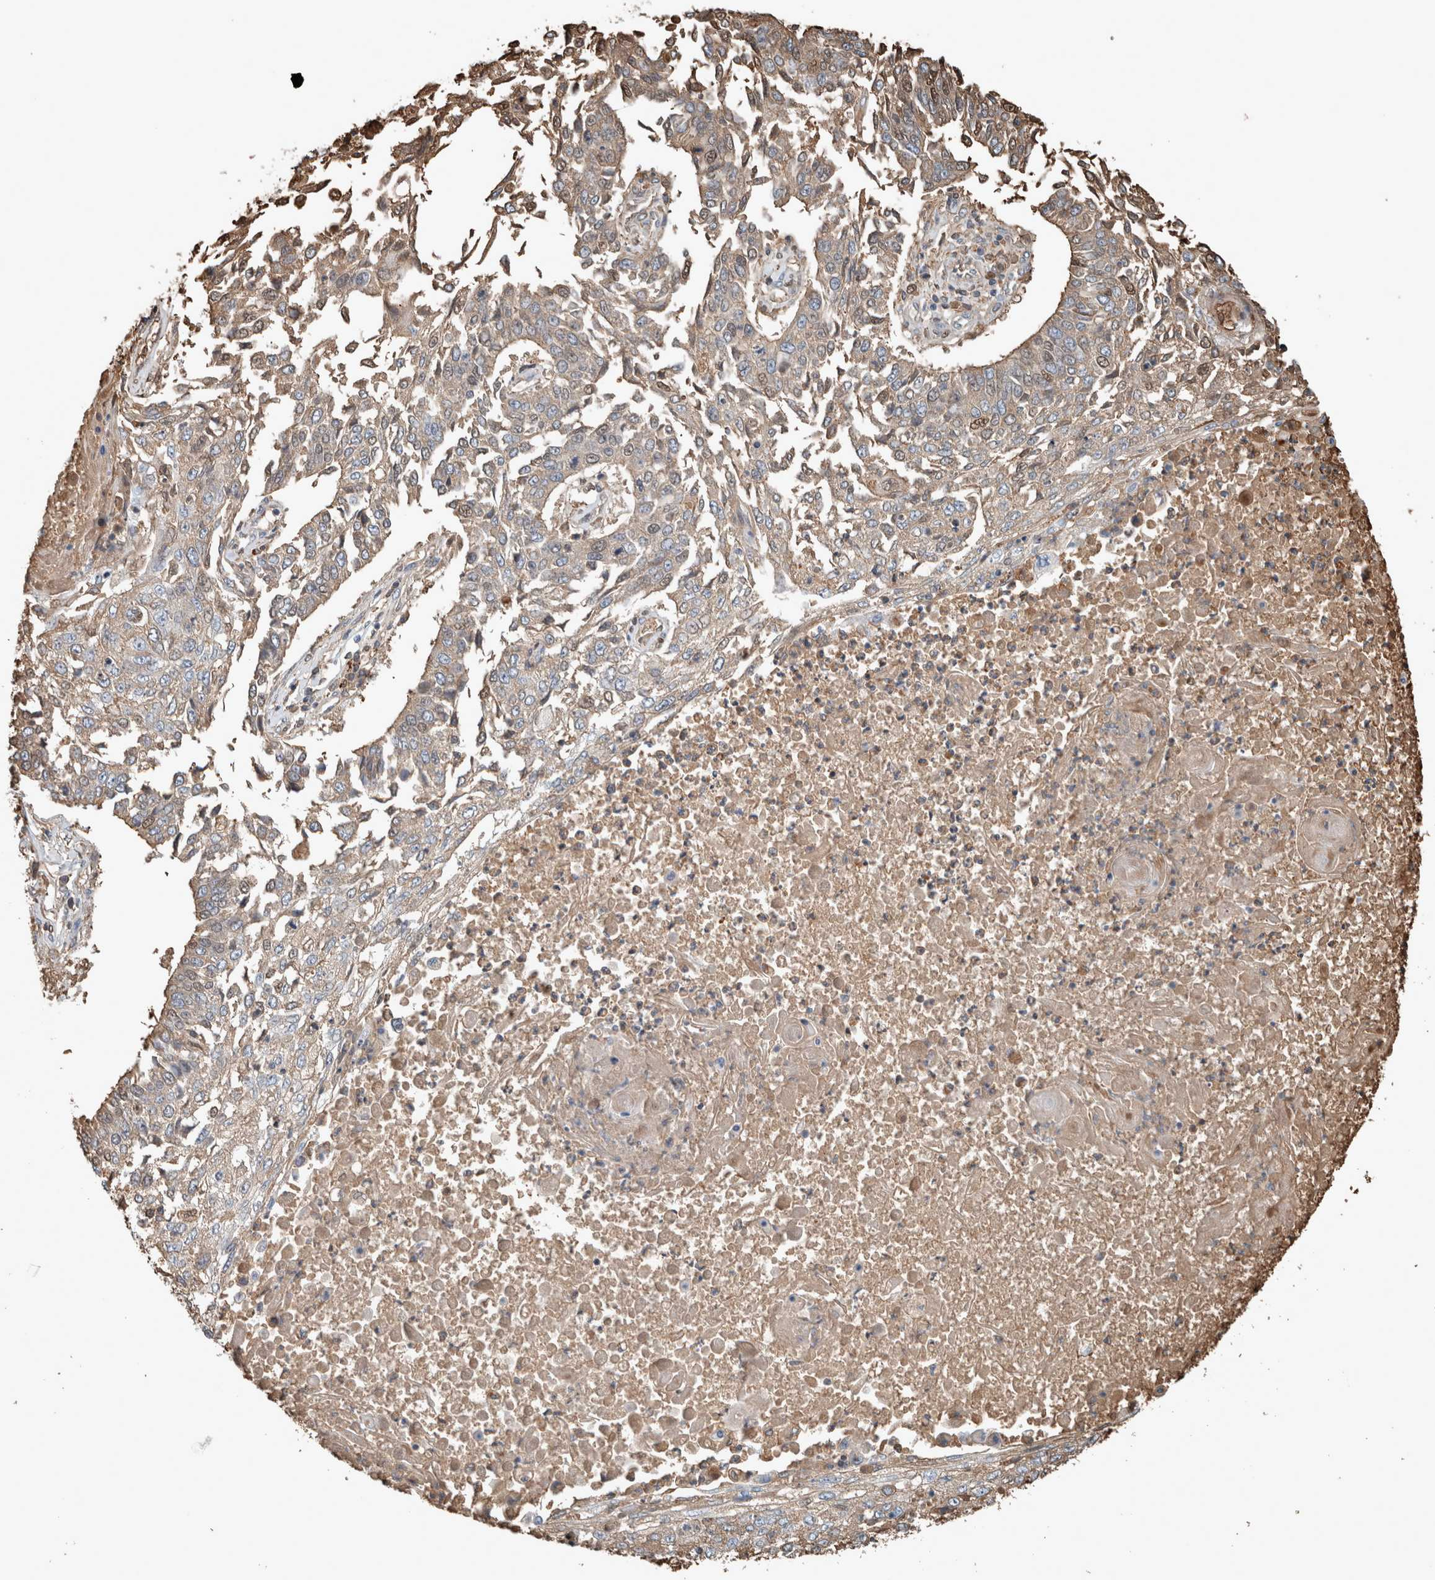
{"staining": {"intensity": "weak", "quantity": "25%-75%", "location": "cytoplasmic/membranous"}, "tissue": "lung cancer", "cell_type": "Tumor cells", "image_type": "cancer", "snomed": [{"axis": "morphology", "description": "Normal tissue, NOS"}, {"axis": "morphology", "description": "Squamous cell carcinoma, NOS"}, {"axis": "topography", "description": "Cartilage tissue"}, {"axis": "topography", "description": "Bronchus"}, {"axis": "topography", "description": "Lung"}, {"axis": "topography", "description": "Peripheral nerve tissue"}], "caption": "Tumor cells show low levels of weak cytoplasmic/membranous expression in about 25%-75% of cells in squamous cell carcinoma (lung).", "gene": "USP34", "patient": {"sex": "female", "age": 49}}